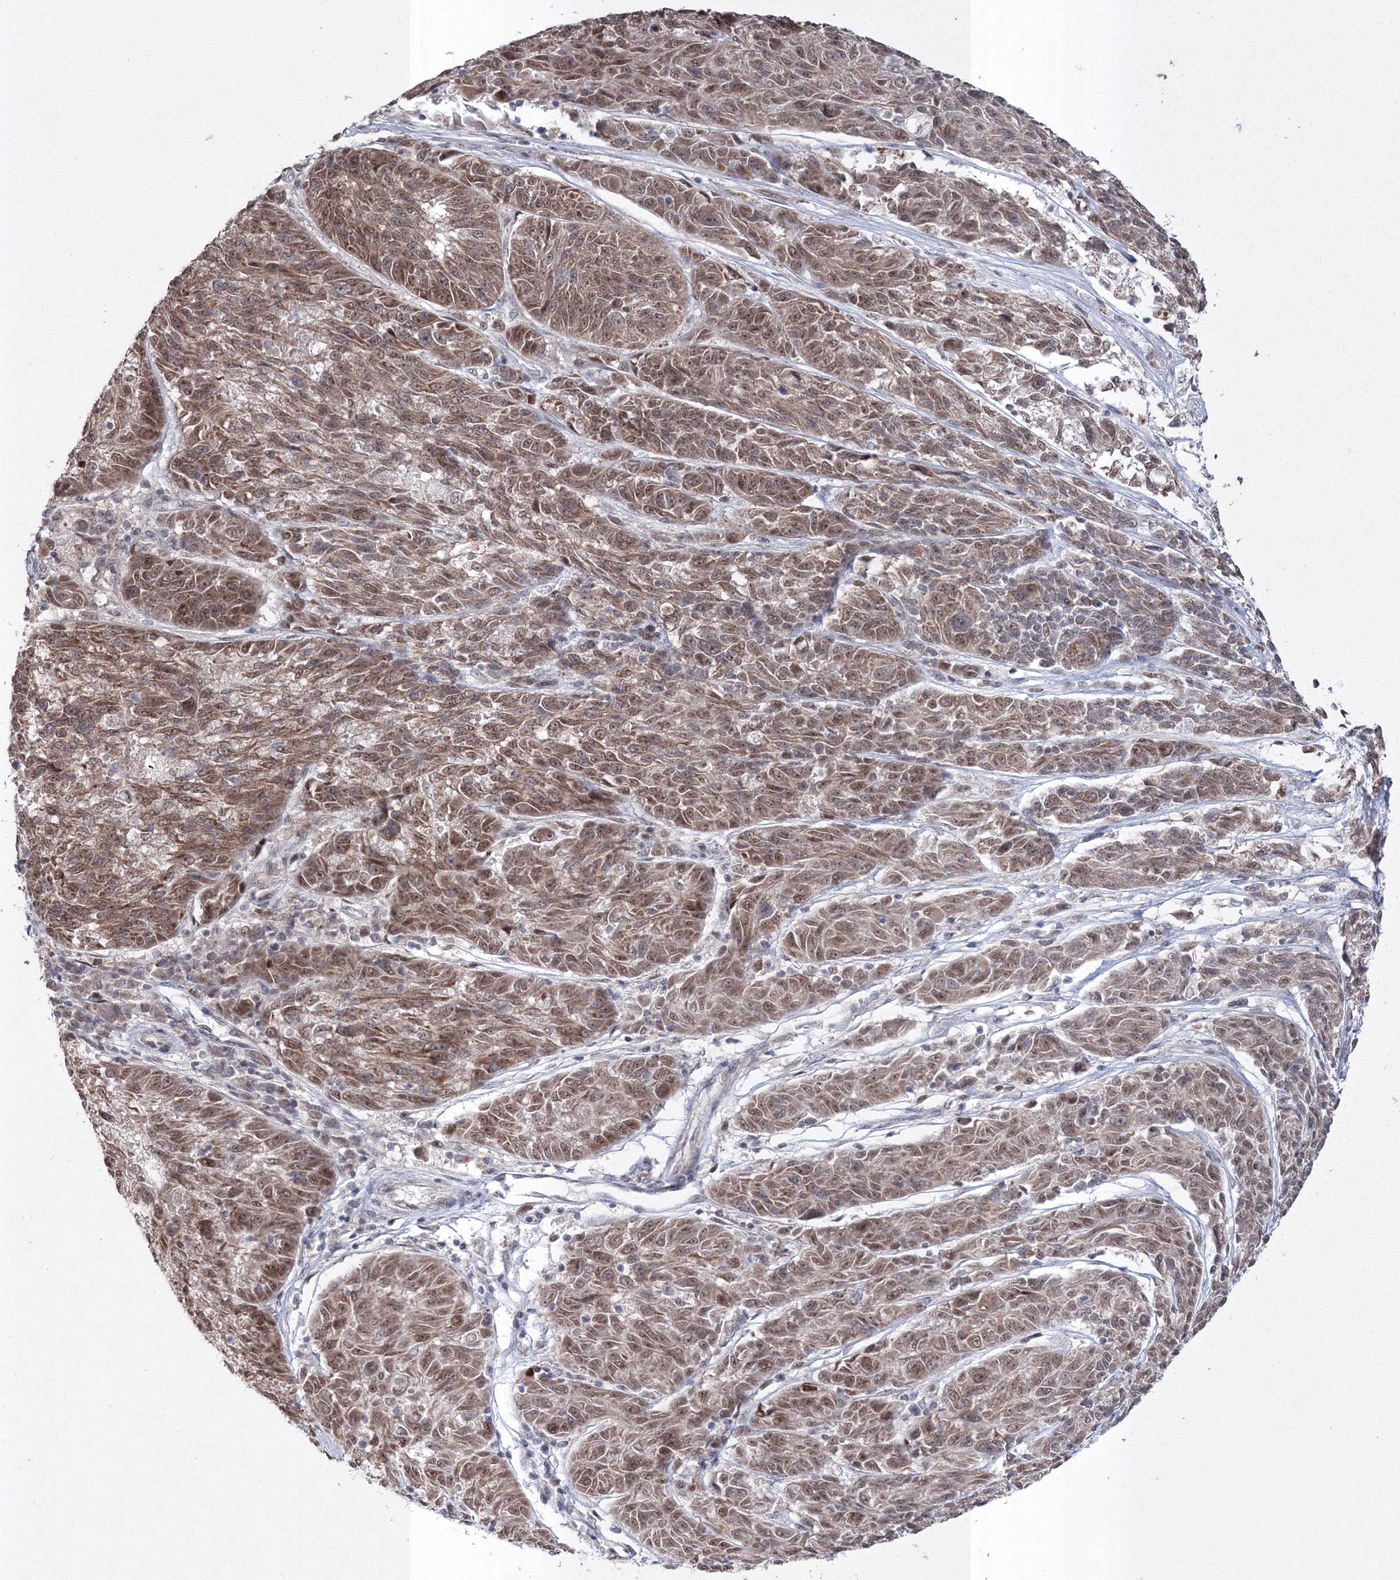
{"staining": {"intensity": "moderate", "quantity": ">75%", "location": "cytoplasmic/membranous,nuclear"}, "tissue": "melanoma", "cell_type": "Tumor cells", "image_type": "cancer", "snomed": [{"axis": "morphology", "description": "Malignant melanoma, NOS"}, {"axis": "topography", "description": "Skin"}], "caption": "An IHC photomicrograph of neoplastic tissue is shown. Protein staining in brown shows moderate cytoplasmic/membranous and nuclear positivity in melanoma within tumor cells.", "gene": "GRSF1", "patient": {"sex": "male", "age": 53}}